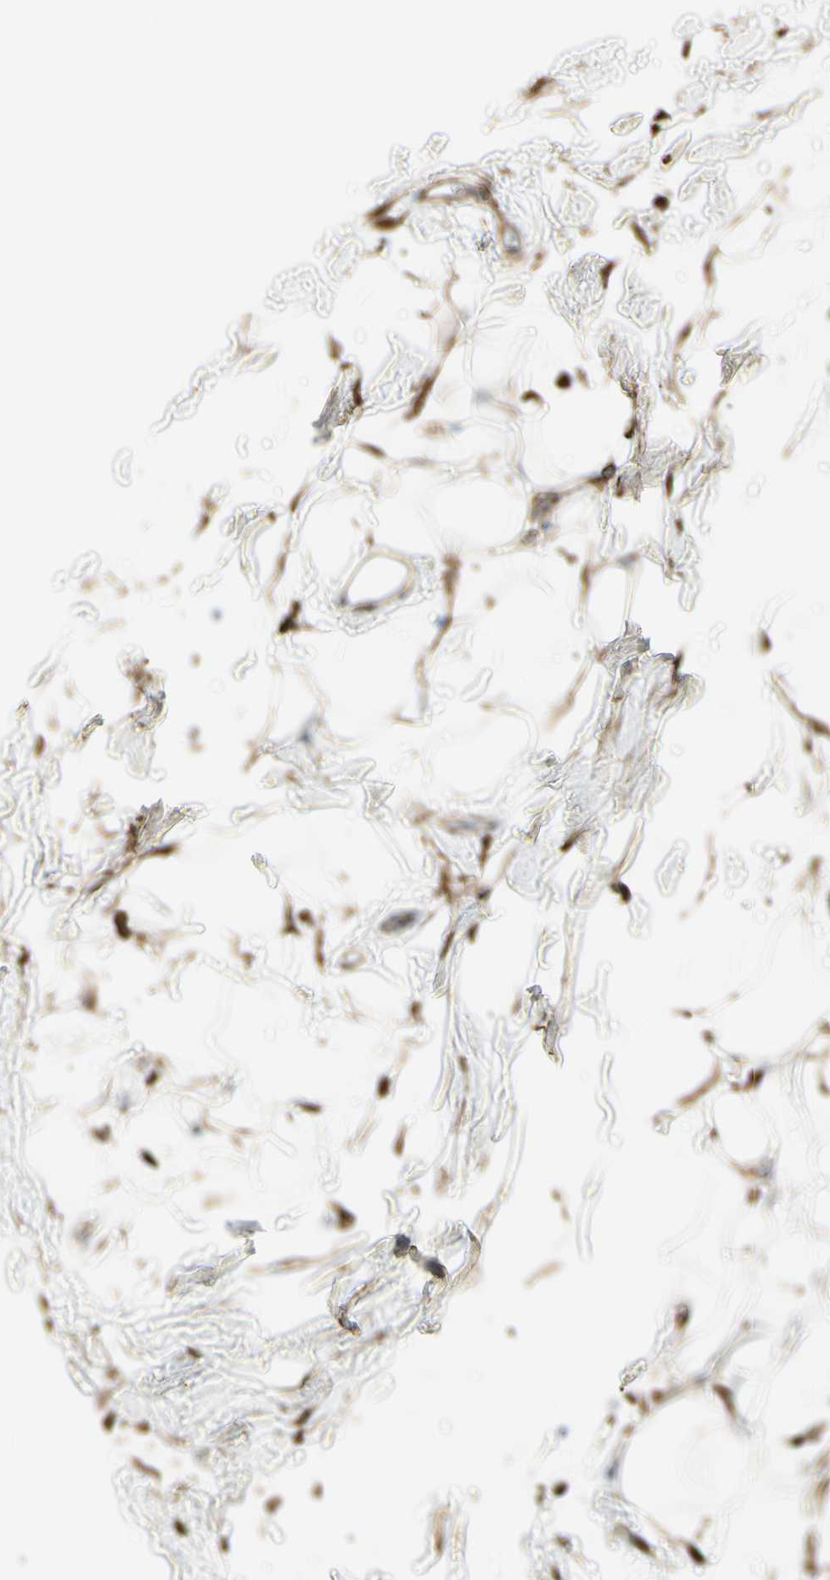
{"staining": {"intensity": "moderate", "quantity": ">75%", "location": "cytoplasmic/membranous"}, "tissue": "adipose tissue", "cell_type": "Adipocytes", "image_type": "normal", "snomed": [{"axis": "morphology", "description": "Normal tissue, NOS"}, {"axis": "topography", "description": "Soft tissue"}], "caption": "Protein expression analysis of unremarkable human adipose tissue reveals moderate cytoplasmic/membranous expression in approximately >75% of adipocytes. (DAB IHC, brown staining for protein, blue staining for nuclei).", "gene": "GSN", "patient": {"sex": "male", "age": 72}}